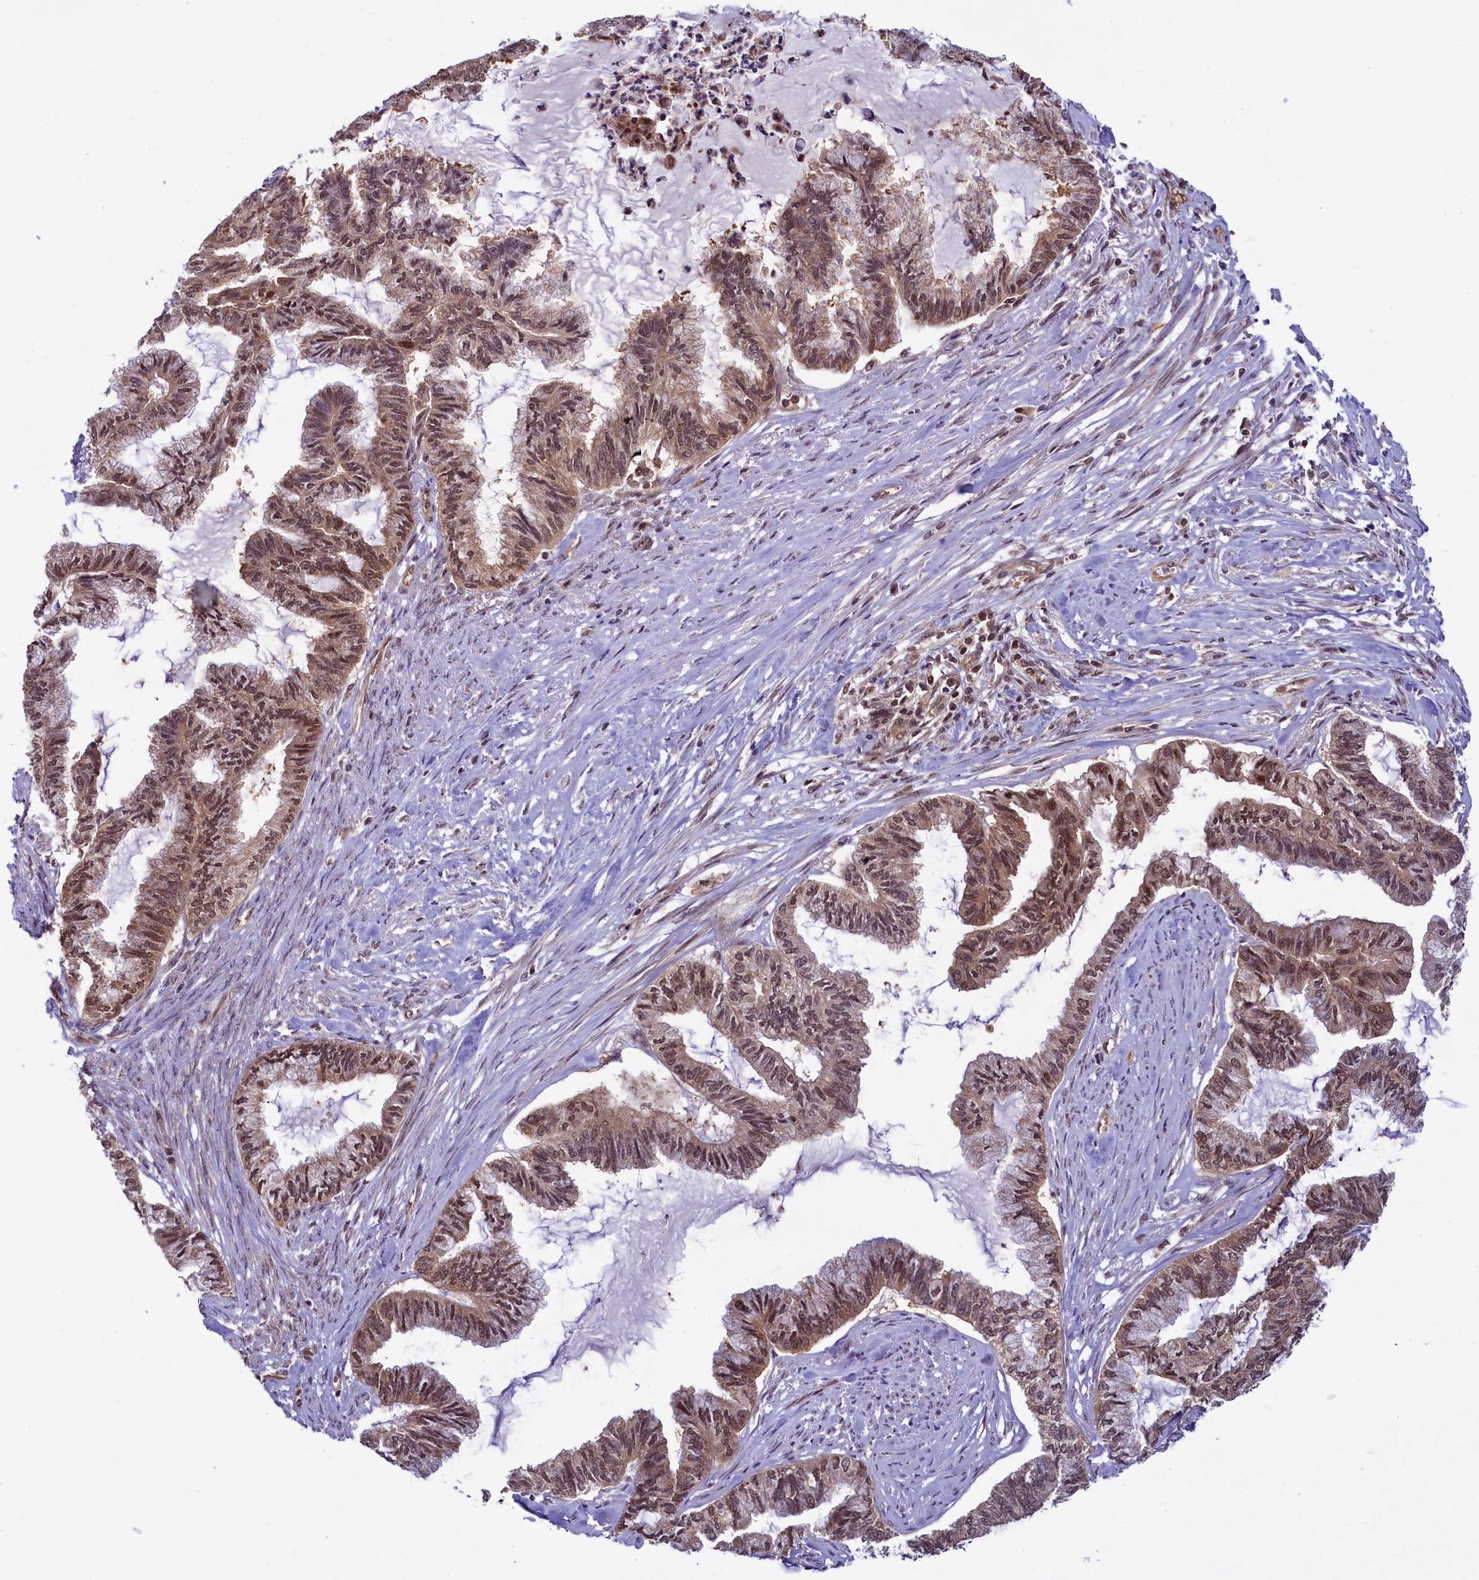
{"staining": {"intensity": "moderate", "quantity": ">75%", "location": "cytoplasmic/membranous,nuclear"}, "tissue": "endometrial cancer", "cell_type": "Tumor cells", "image_type": "cancer", "snomed": [{"axis": "morphology", "description": "Adenocarcinoma, NOS"}, {"axis": "topography", "description": "Endometrium"}], "caption": "This is a histology image of immunohistochemistry (IHC) staining of endometrial cancer (adenocarcinoma), which shows moderate staining in the cytoplasmic/membranous and nuclear of tumor cells.", "gene": "SLC7A6OS", "patient": {"sex": "female", "age": 86}}